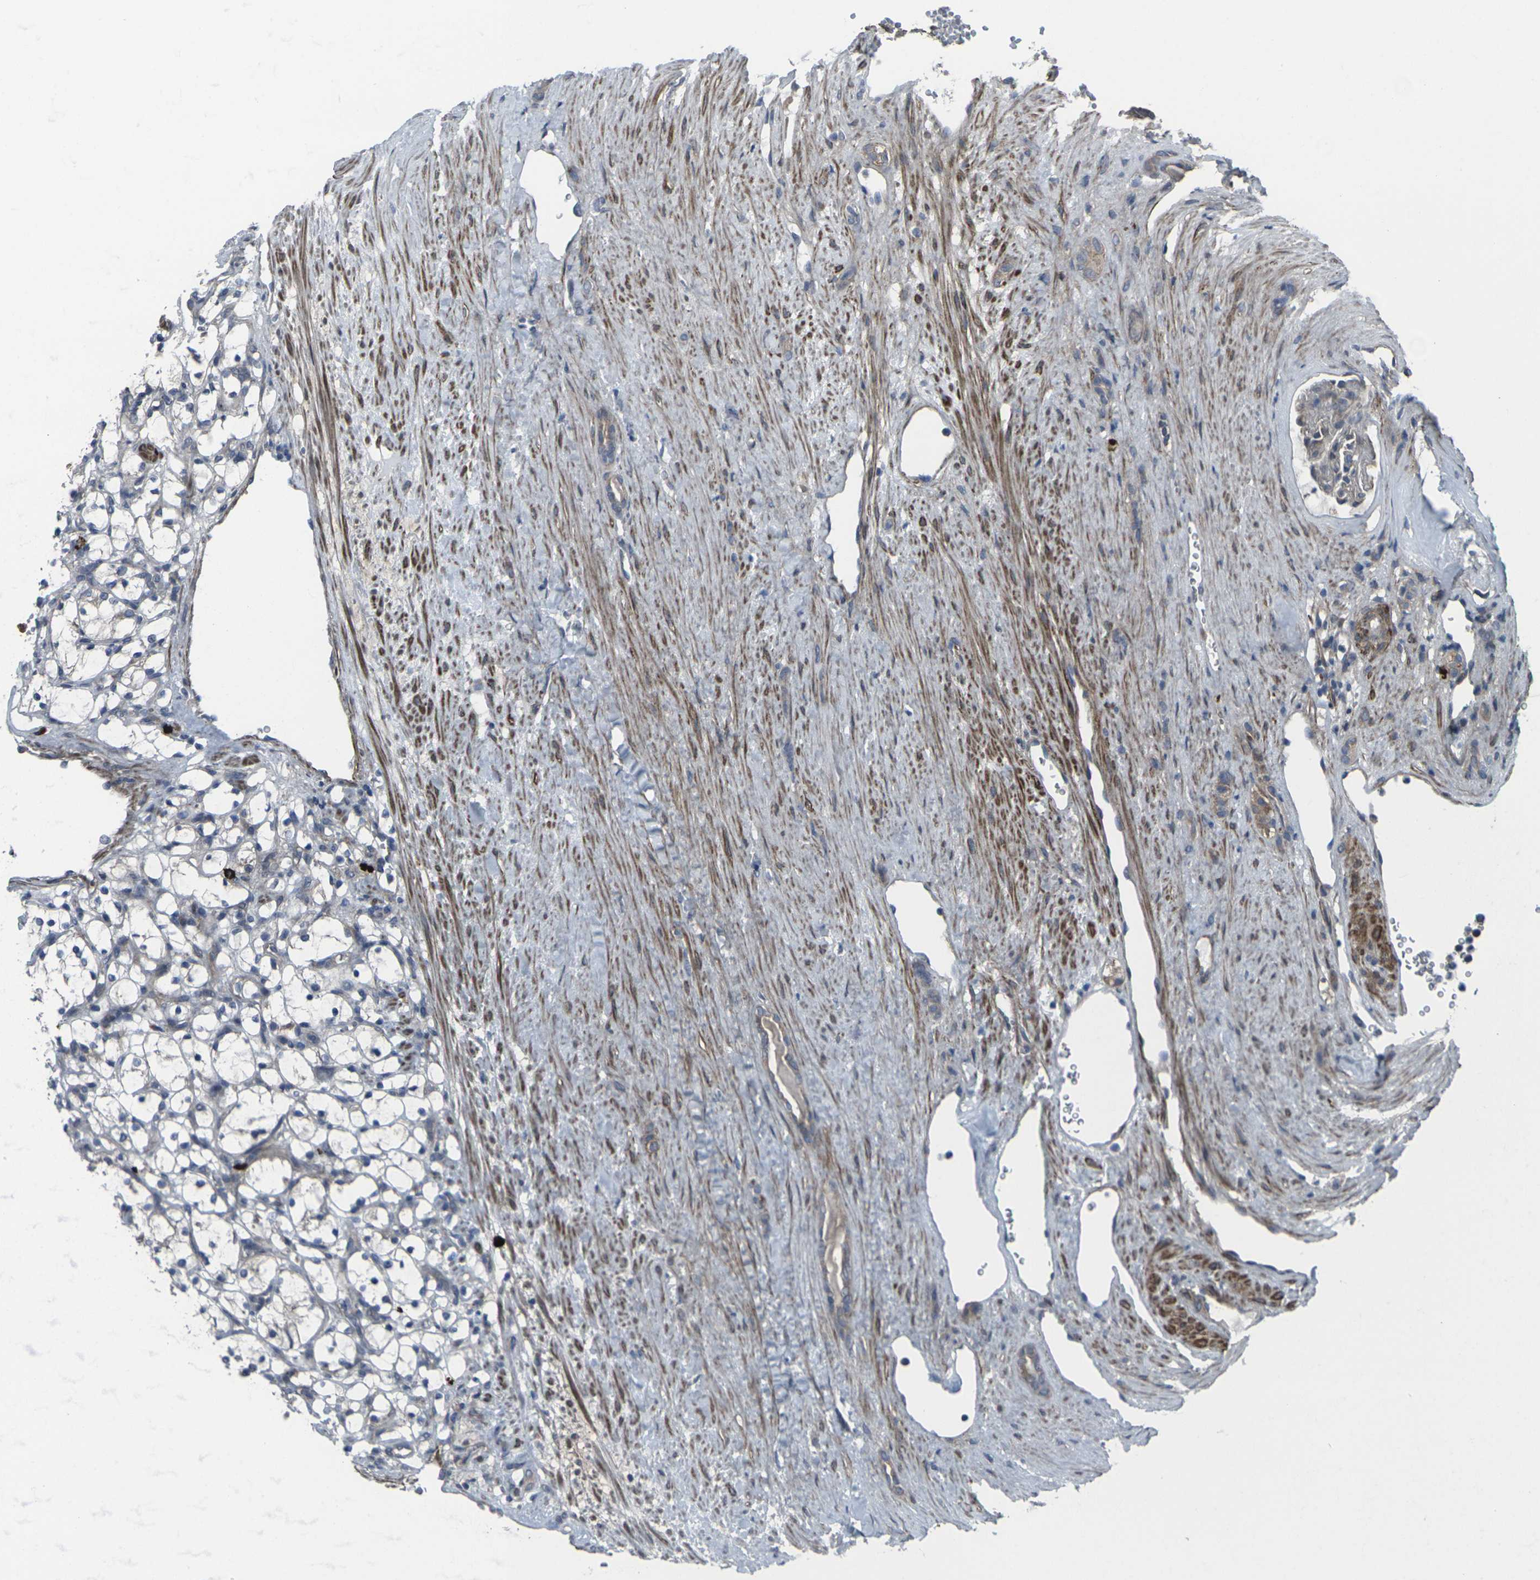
{"staining": {"intensity": "negative", "quantity": "none", "location": "none"}, "tissue": "renal cancer", "cell_type": "Tumor cells", "image_type": "cancer", "snomed": [{"axis": "morphology", "description": "Adenocarcinoma, NOS"}, {"axis": "topography", "description": "Kidney"}], "caption": "The photomicrograph displays no staining of tumor cells in renal cancer.", "gene": "CCR10", "patient": {"sex": "female", "age": 69}}